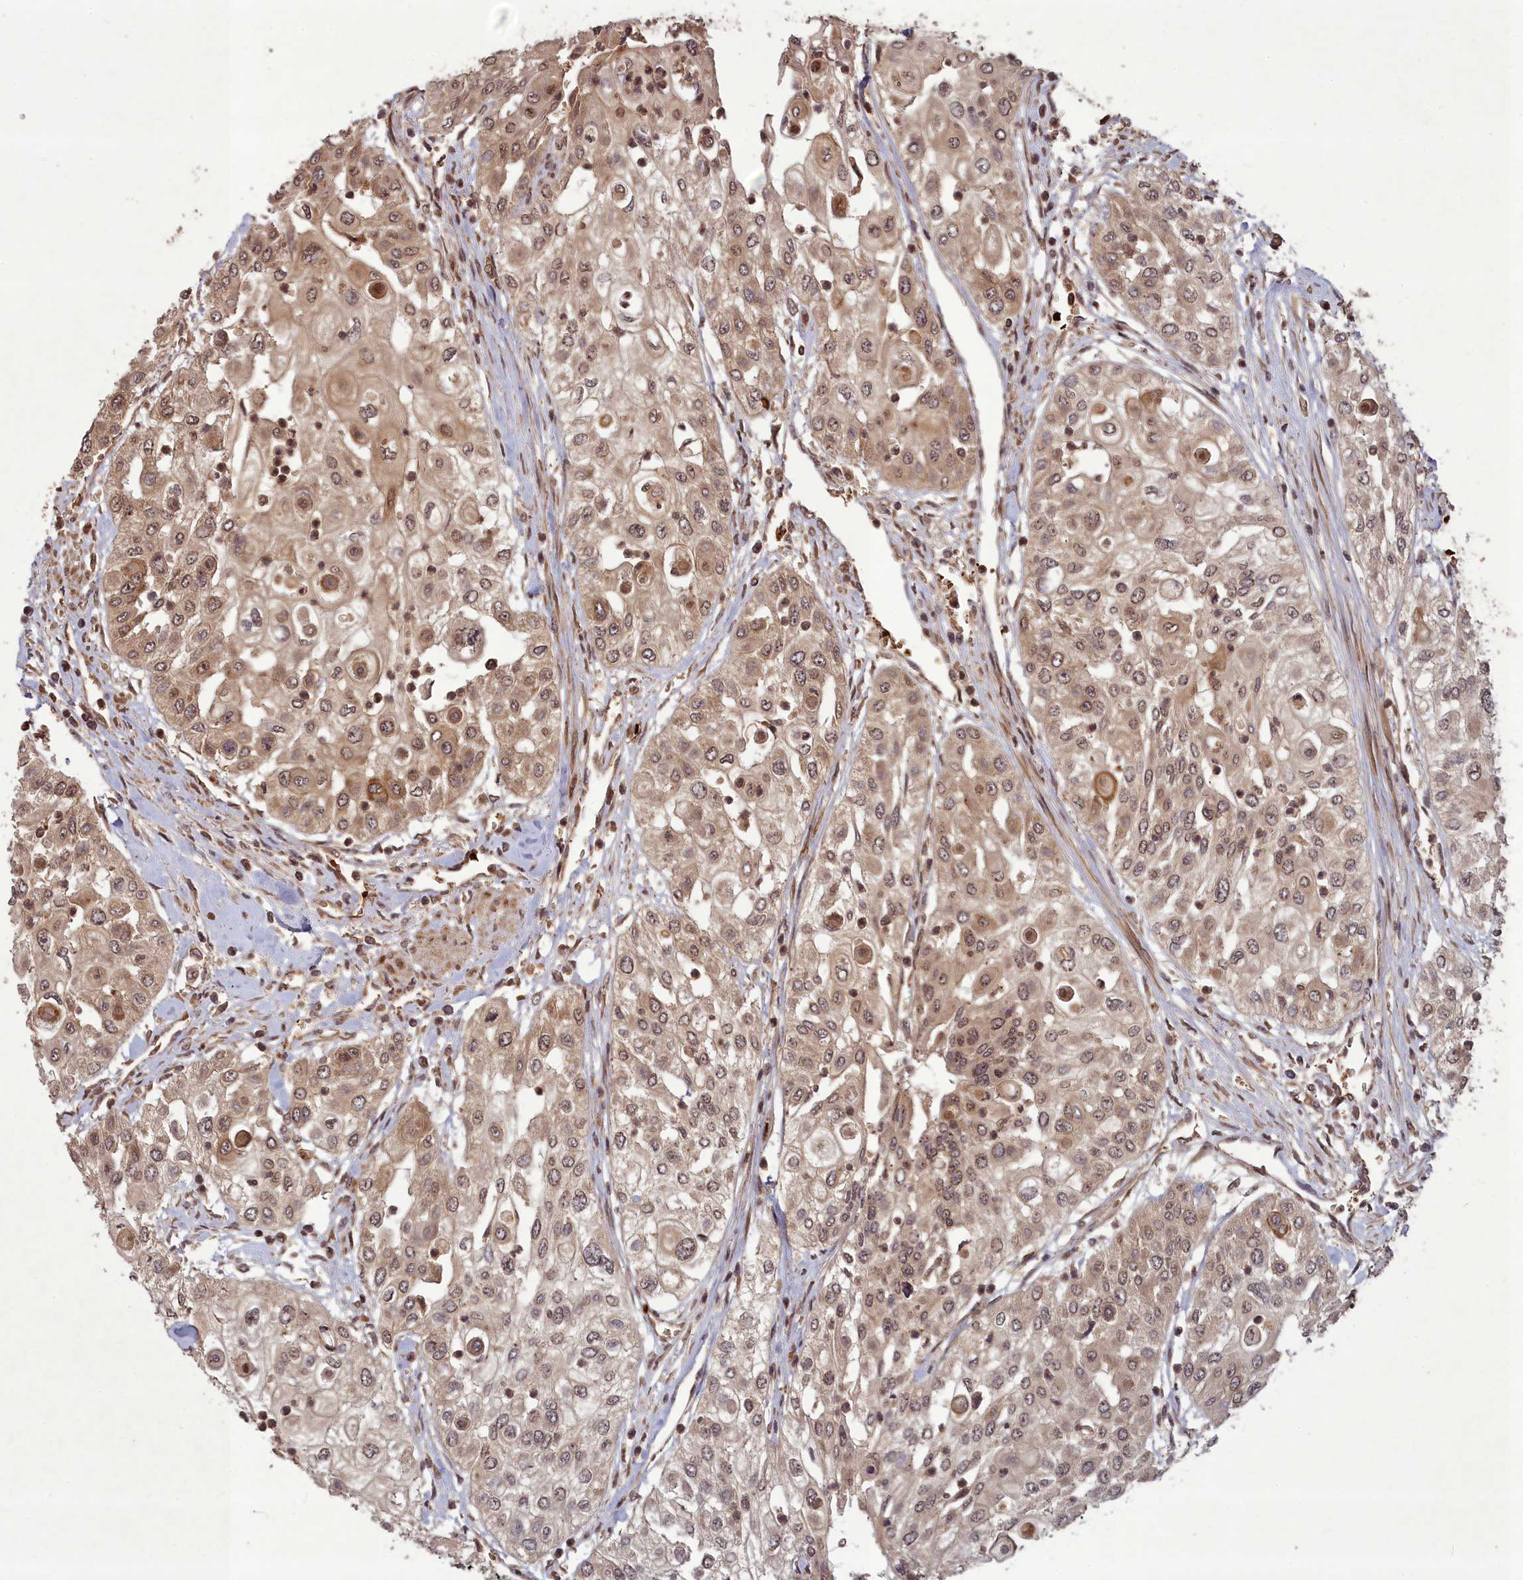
{"staining": {"intensity": "moderate", "quantity": ">75%", "location": "cytoplasmic/membranous,nuclear"}, "tissue": "urothelial cancer", "cell_type": "Tumor cells", "image_type": "cancer", "snomed": [{"axis": "morphology", "description": "Urothelial carcinoma, High grade"}, {"axis": "topography", "description": "Urinary bladder"}], "caption": "Protein expression analysis of human high-grade urothelial carcinoma reveals moderate cytoplasmic/membranous and nuclear staining in about >75% of tumor cells.", "gene": "SRMS", "patient": {"sex": "female", "age": 79}}